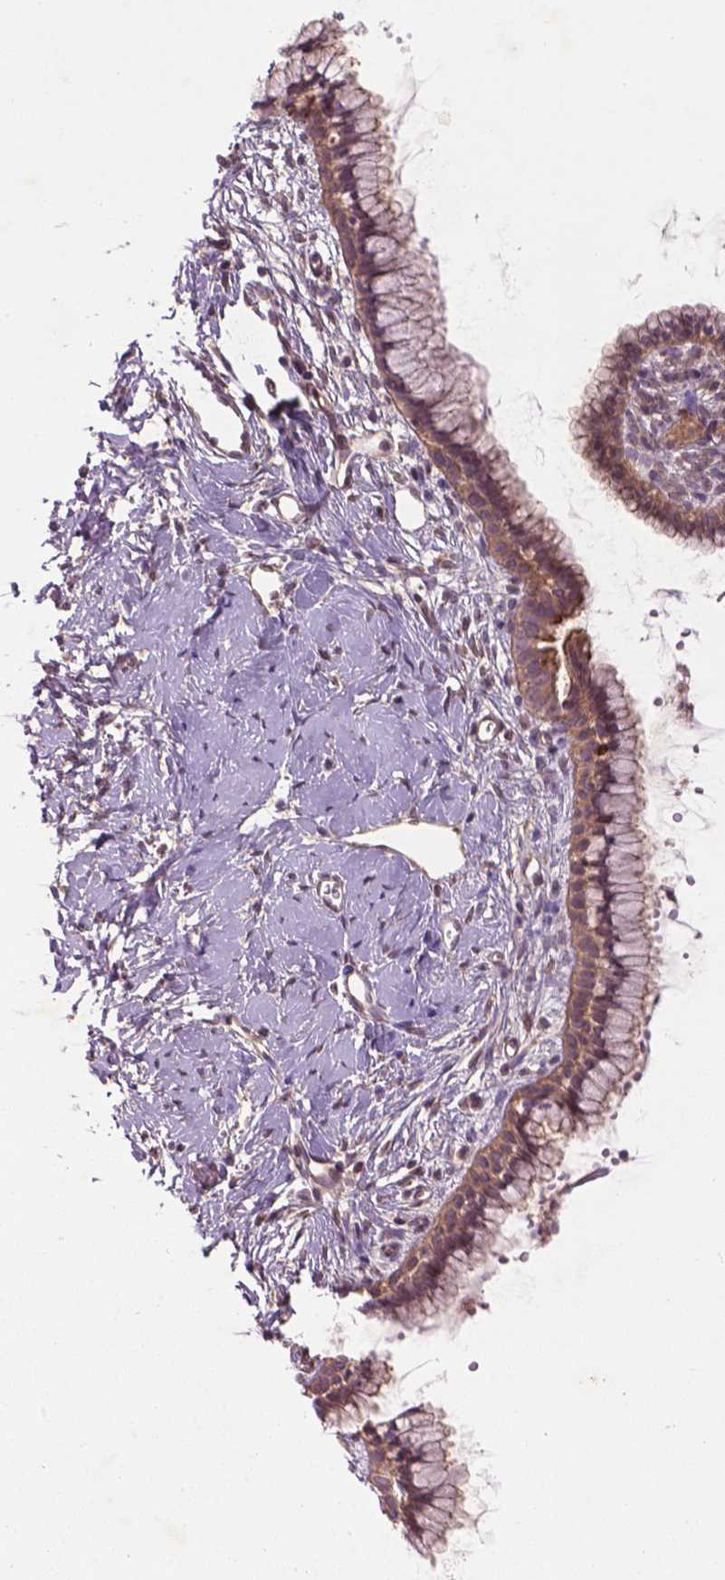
{"staining": {"intensity": "weak", "quantity": ">75%", "location": "cytoplasmic/membranous,nuclear"}, "tissue": "cervix", "cell_type": "Glandular cells", "image_type": "normal", "snomed": [{"axis": "morphology", "description": "Normal tissue, NOS"}, {"axis": "topography", "description": "Cervix"}], "caption": "DAB (3,3'-diaminobenzidine) immunohistochemical staining of unremarkable cervix shows weak cytoplasmic/membranous,nuclear protein staining in approximately >75% of glandular cells.", "gene": "TCHP", "patient": {"sex": "female", "age": 40}}